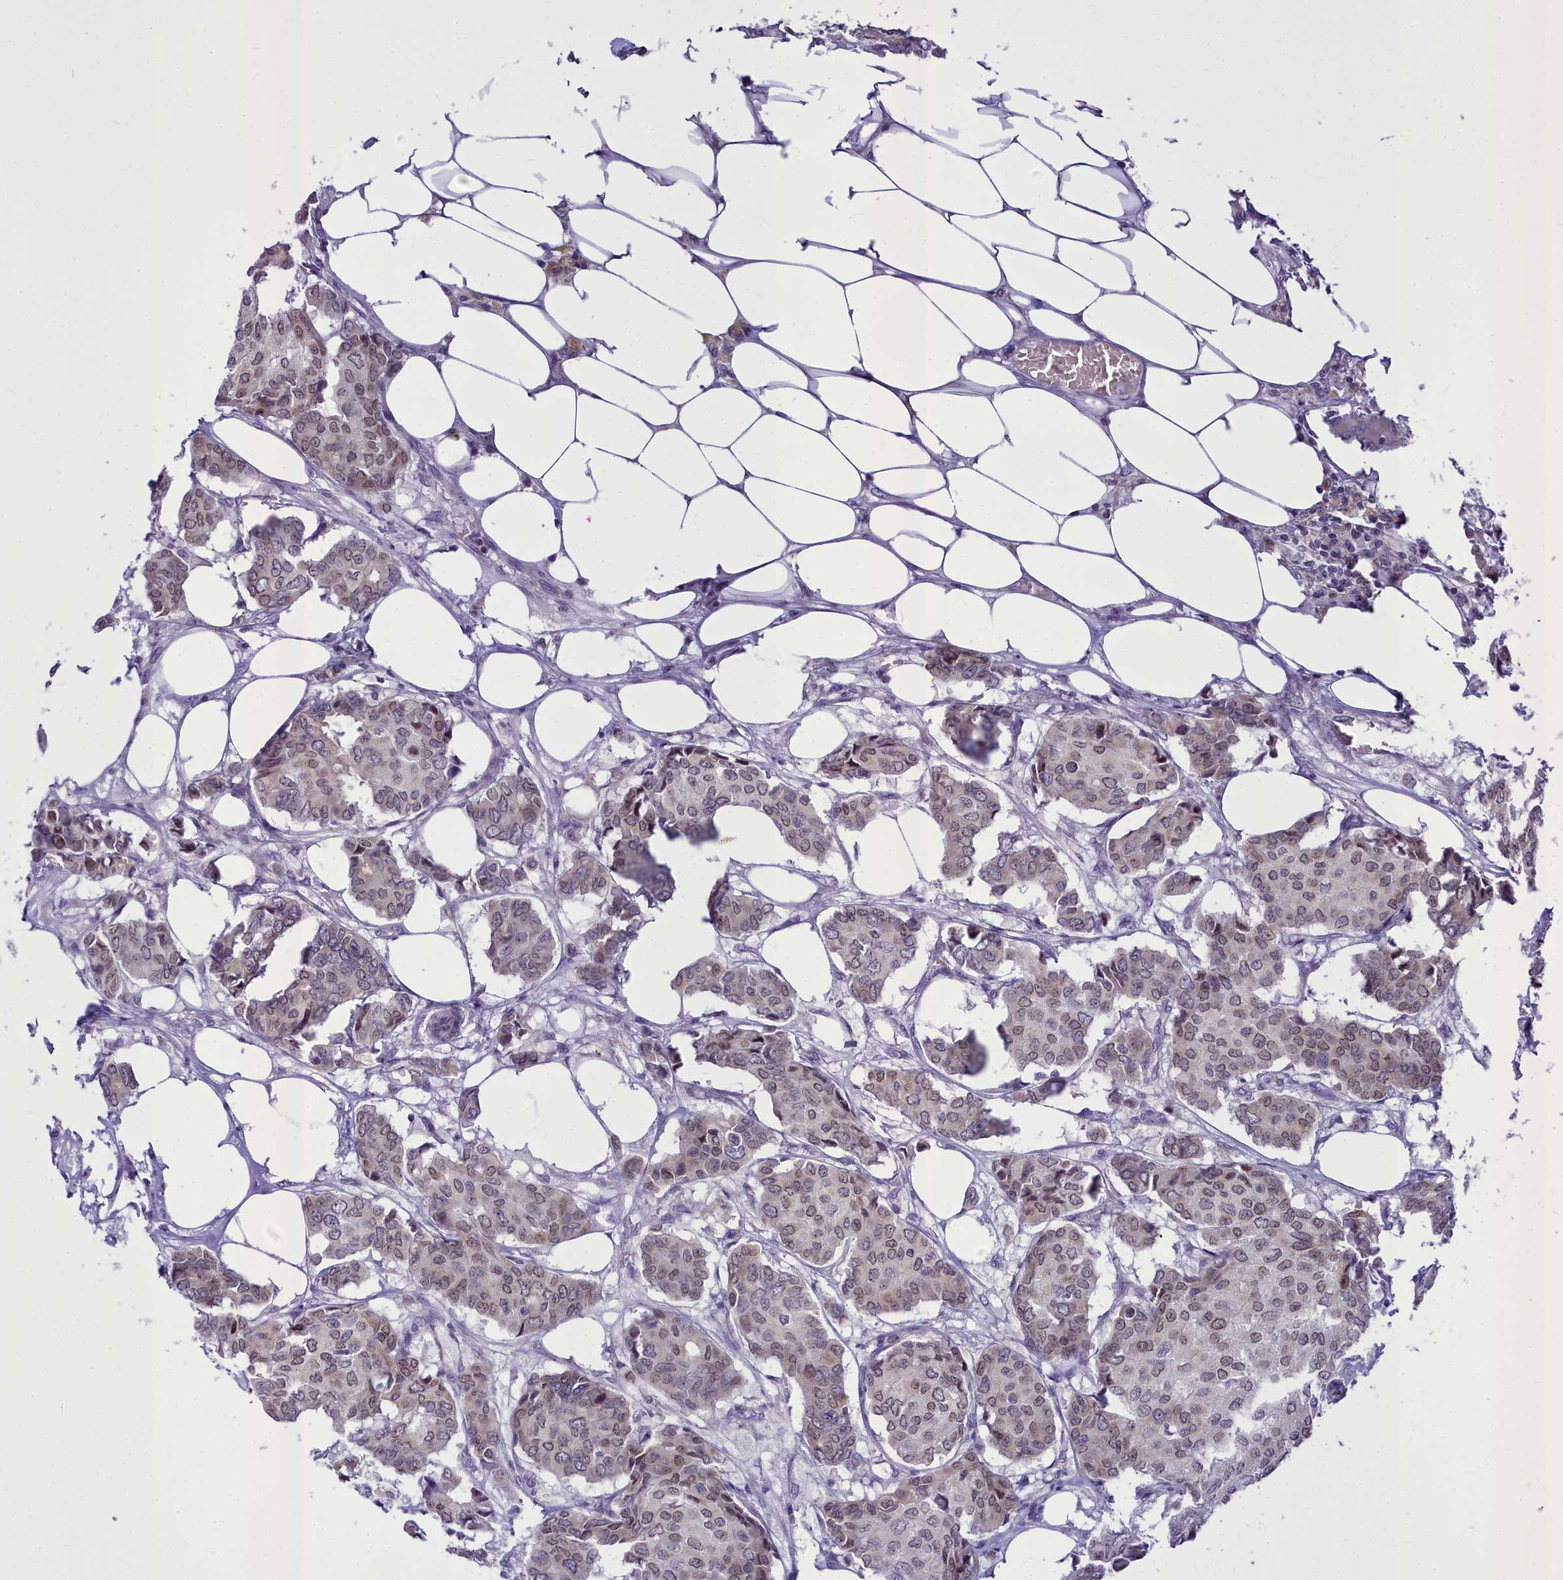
{"staining": {"intensity": "moderate", "quantity": "25%-75%", "location": "cytoplasmic/membranous,nuclear"}, "tissue": "breast cancer", "cell_type": "Tumor cells", "image_type": "cancer", "snomed": [{"axis": "morphology", "description": "Duct carcinoma"}, {"axis": "topography", "description": "Breast"}], "caption": "Immunohistochemistry staining of breast cancer (intraductal carcinoma), which displays medium levels of moderate cytoplasmic/membranous and nuclear staining in about 25%-75% of tumor cells indicating moderate cytoplasmic/membranous and nuclear protein staining. The staining was performed using DAB (brown) for protein detection and nuclei were counterstained in hematoxylin (blue).", "gene": "B9D2", "patient": {"sex": "female", "age": 75}}